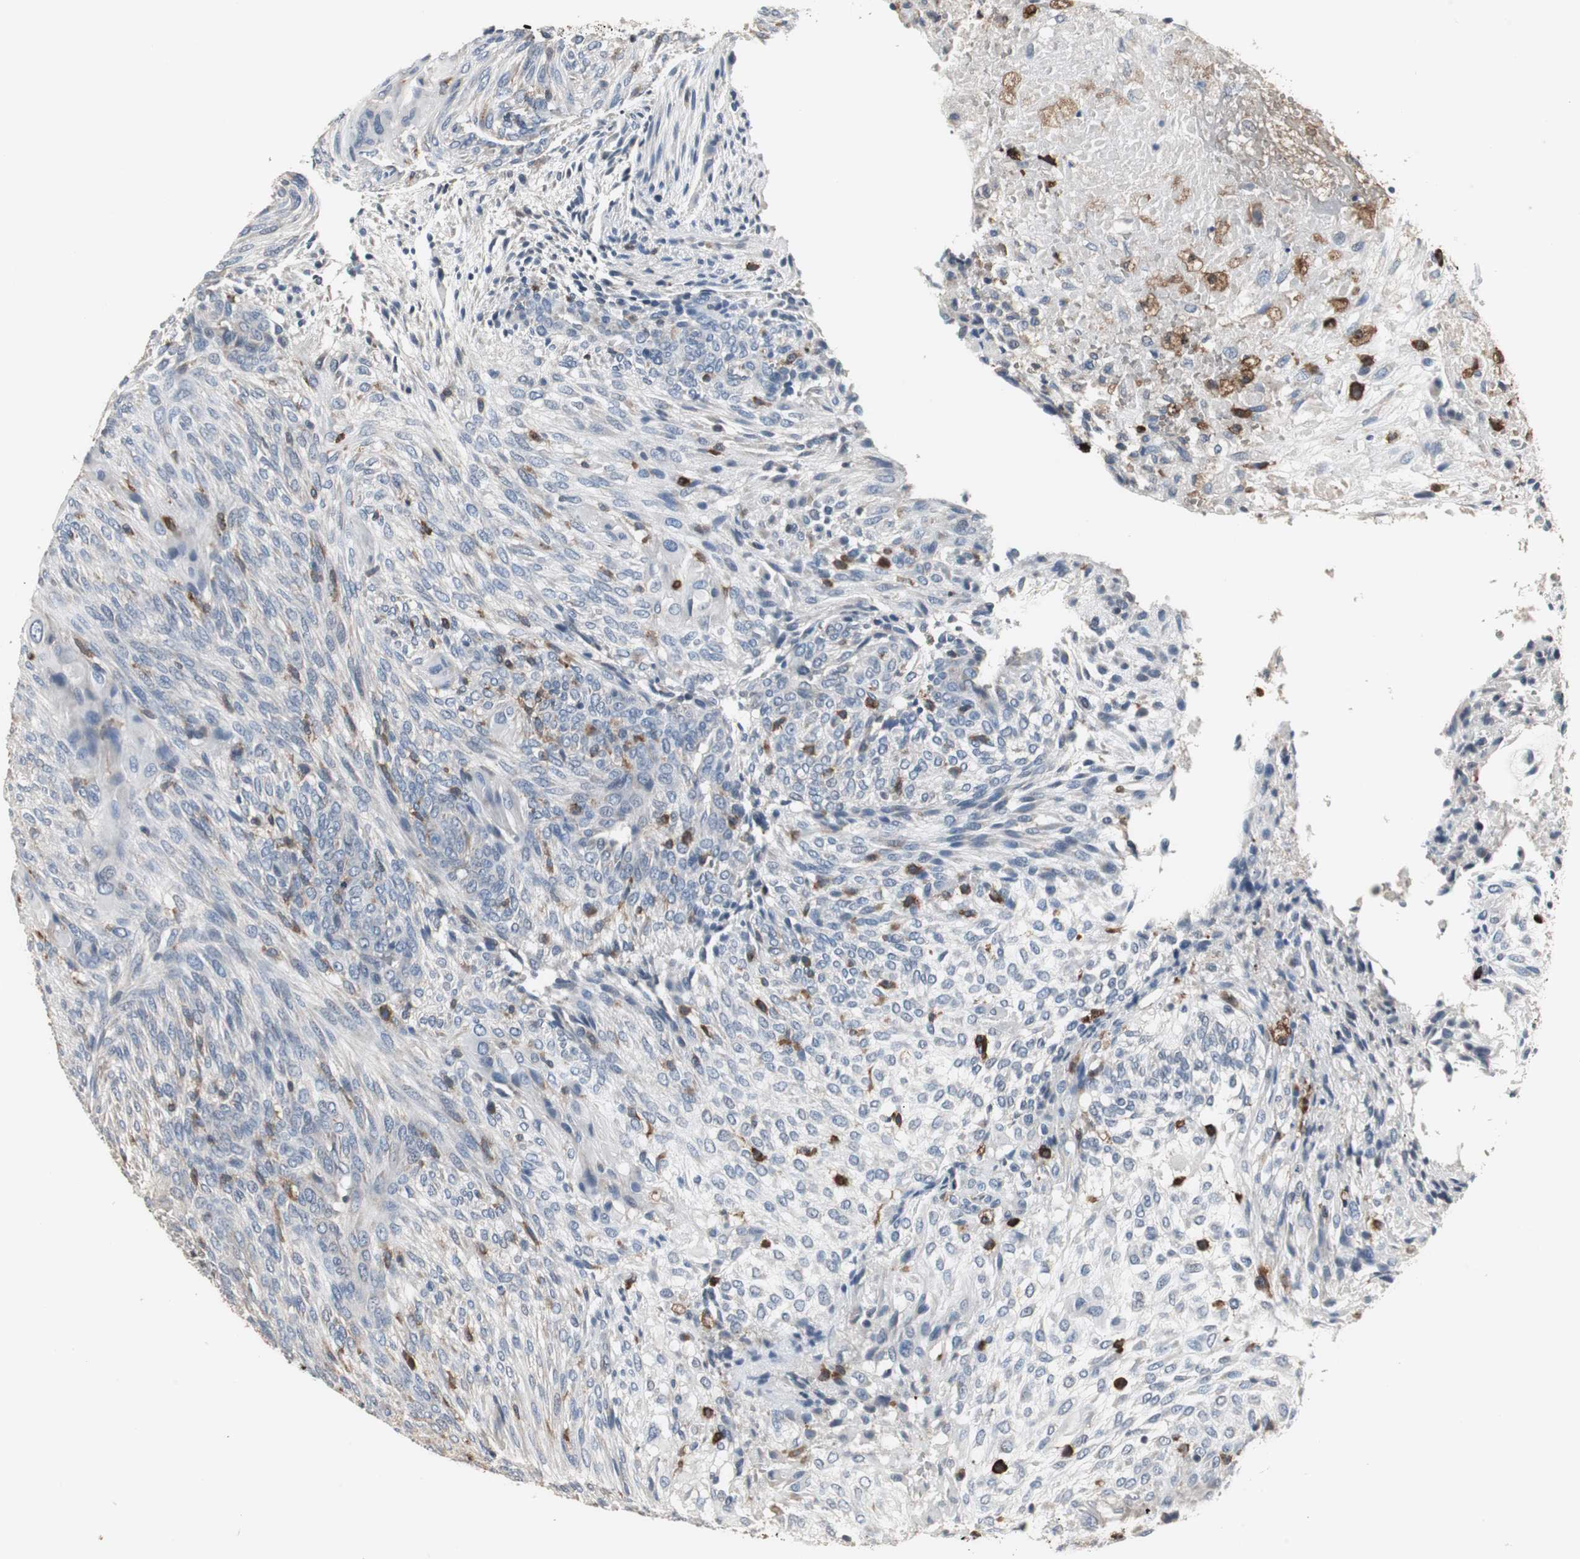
{"staining": {"intensity": "moderate", "quantity": "<25%", "location": "cytoplasmic/membranous"}, "tissue": "glioma", "cell_type": "Tumor cells", "image_type": "cancer", "snomed": [{"axis": "morphology", "description": "Glioma, malignant, High grade"}, {"axis": "topography", "description": "Cerebral cortex"}], "caption": "Protein expression analysis of human glioma reveals moderate cytoplasmic/membranous staining in approximately <25% of tumor cells.", "gene": "NCF2", "patient": {"sex": "female", "age": 55}}